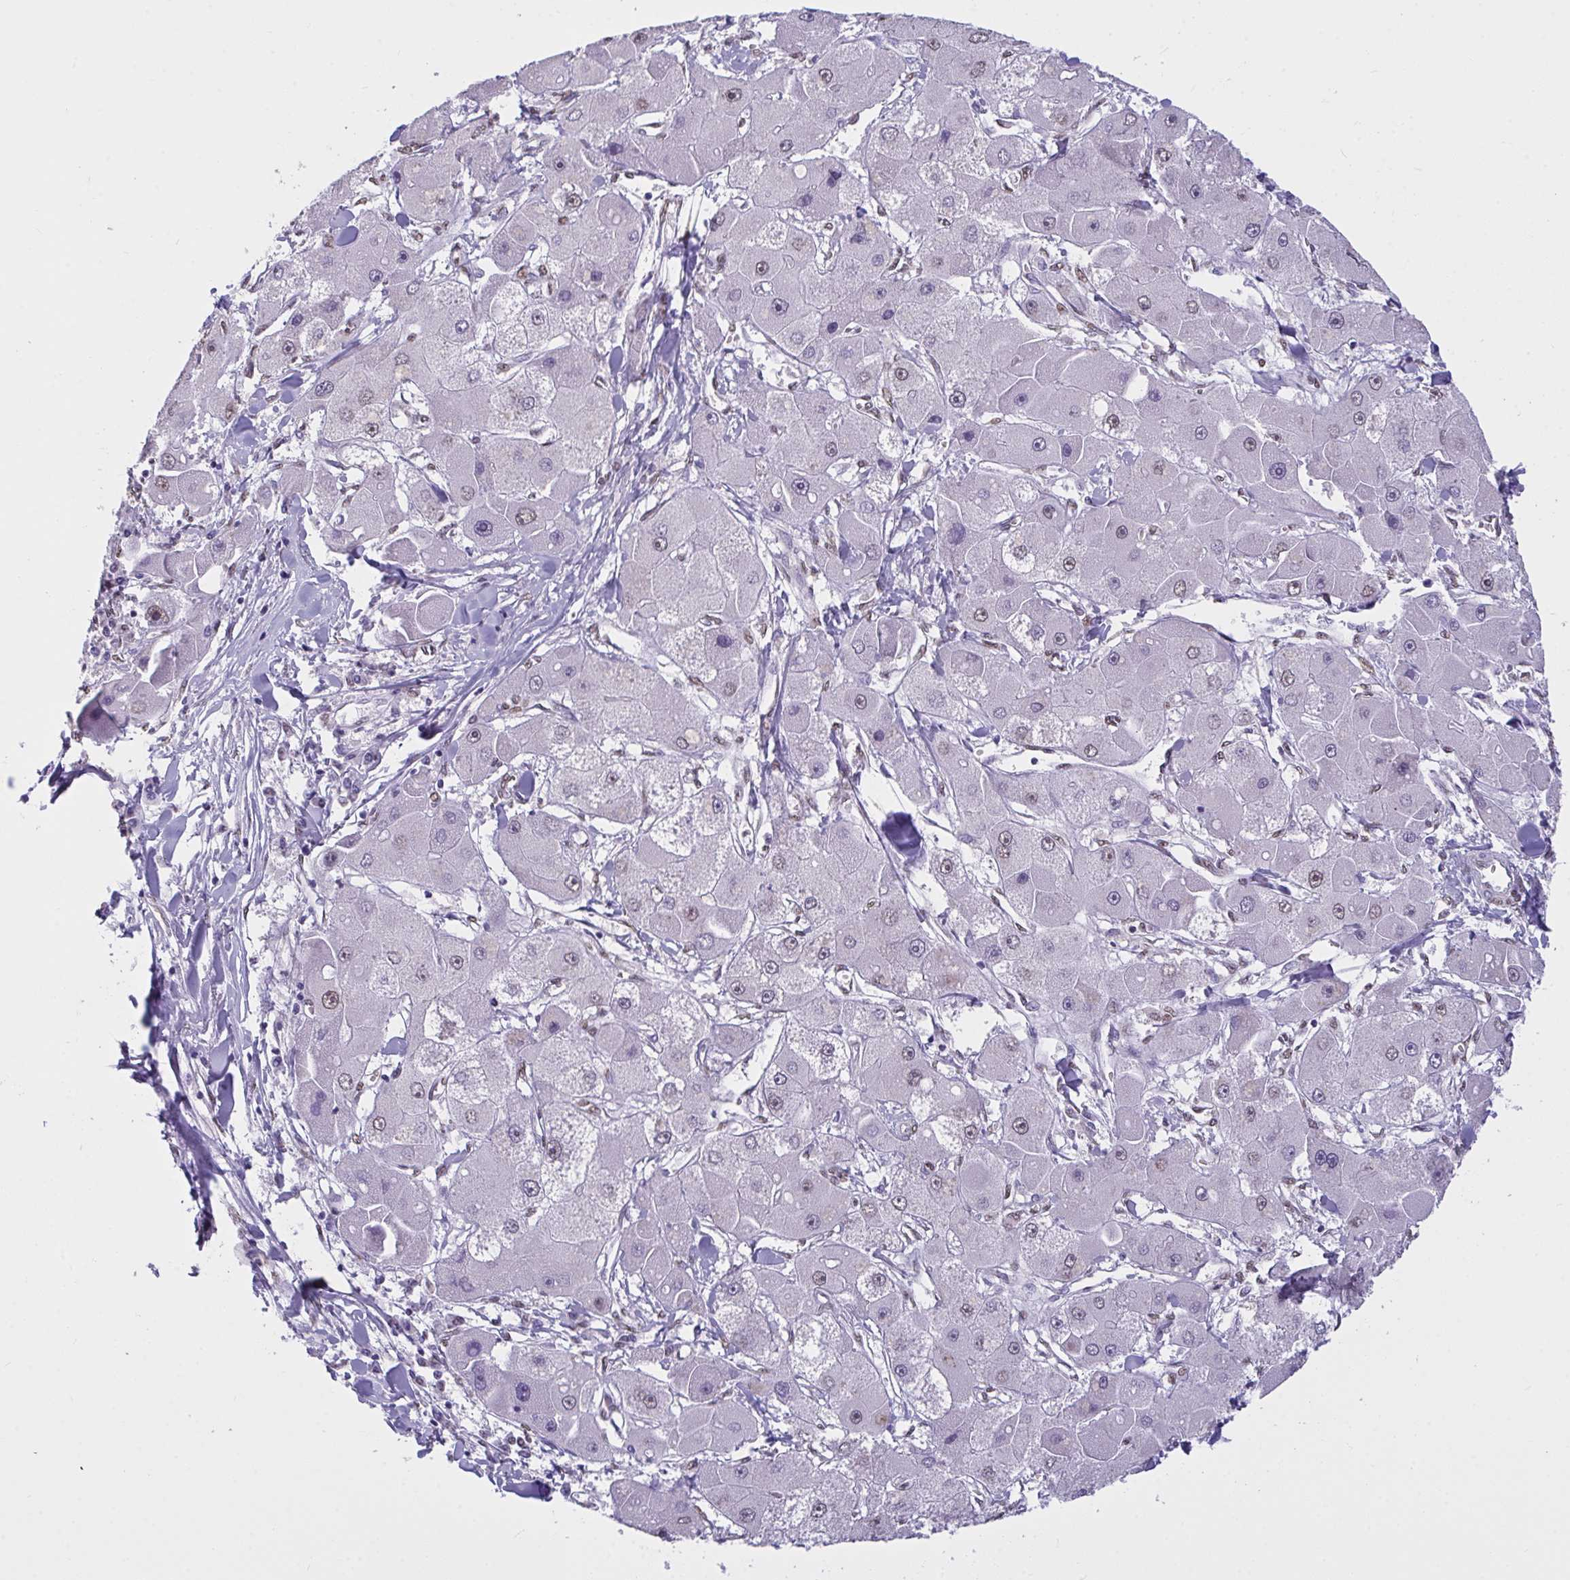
{"staining": {"intensity": "weak", "quantity": "<25%", "location": "nuclear"}, "tissue": "liver cancer", "cell_type": "Tumor cells", "image_type": "cancer", "snomed": [{"axis": "morphology", "description": "Carcinoma, Hepatocellular, NOS"}, {"axis": "topography", "description": "Liver"}], "caption": "Immunohistochemistry (IHC) micrograph of neoplastic tissue: liver cancer (hepatocellular carcinoma) stained with DAB exhibits no significant protein expression in tumor cells.", "gene": "SEMA6B", "patient": {"sex": "male", "age": 24}}